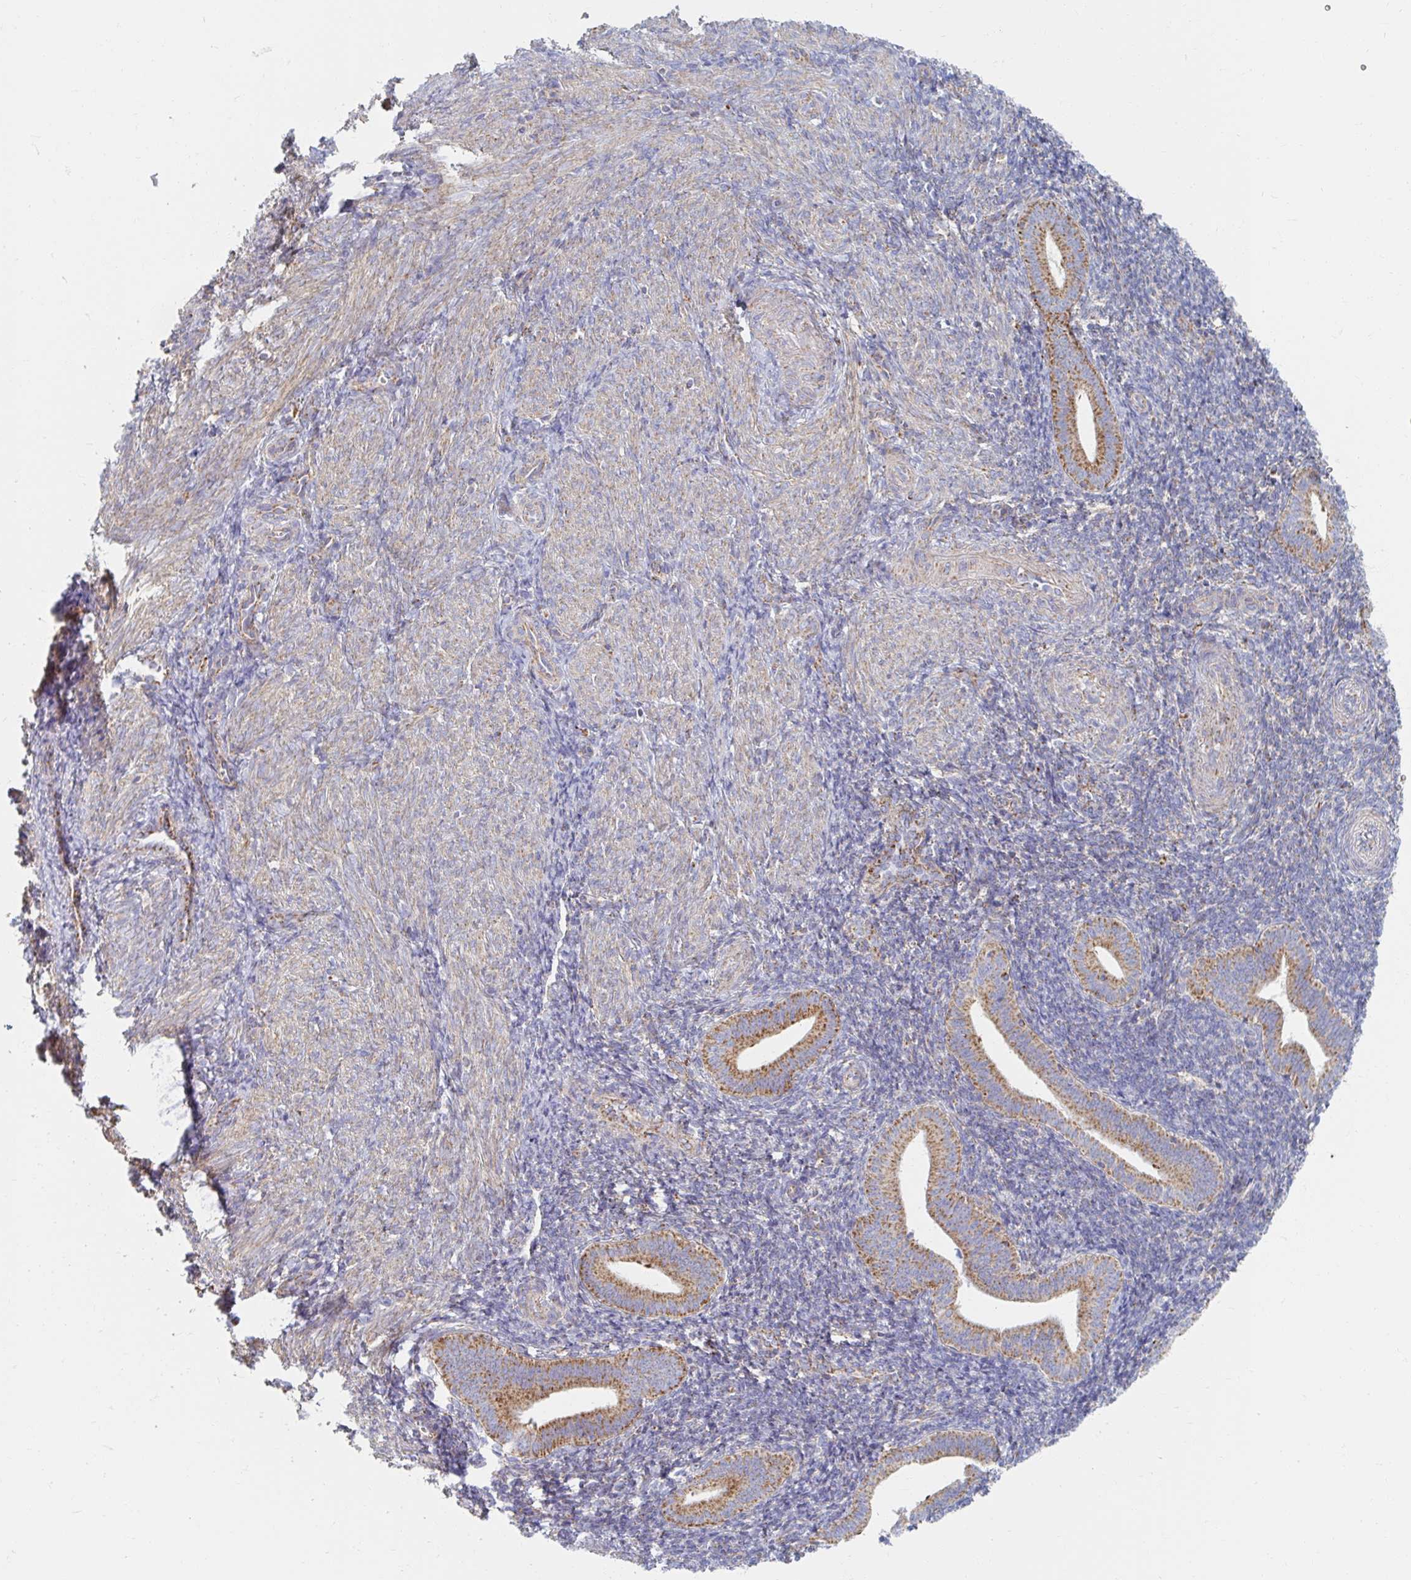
{"staining": {"intensity": "moderate", "quantity": "25%-75%", "location": "cytoplasmic/membranous"}, "tissue": "endometrium", "cell_type": "Cells in endometrial stroma", "image_type": "normal", "snomed": [{"axis": "morphology", "description": "Normal tissue, NOS"}, {"axis": "topography", "description": "Endometrium"}], "caption": "This histopathology image demonstrates immunohistochemistry staining of normal human endometrium, with medium moderate cytoplasmic/membranous staining in approximately 25%-75% of cells in endometrial stroma.", "gene": "MAVS", "patient": {"sex": "female", "age": 25}}